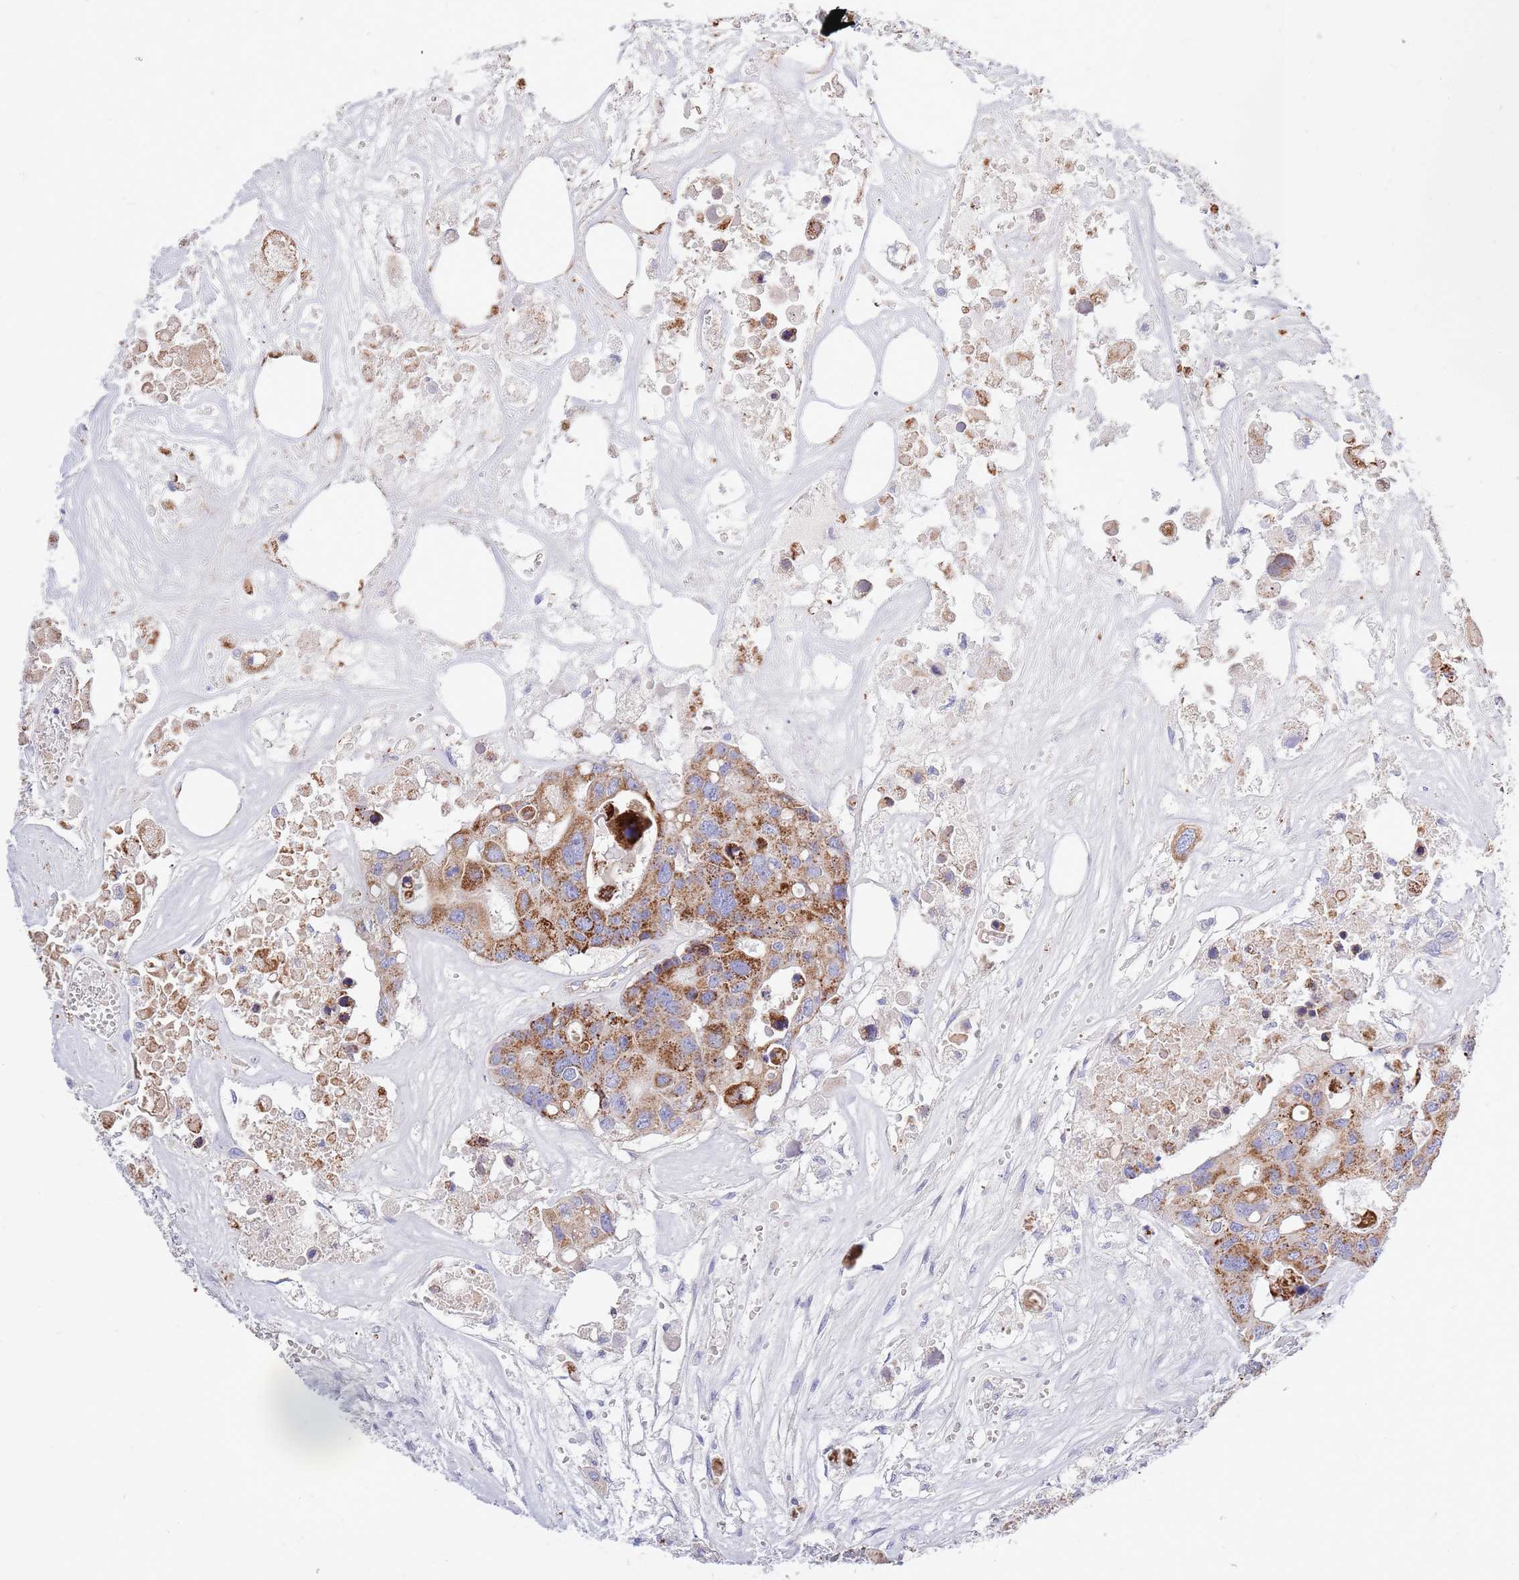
{"staining": {"intensity": "strong", "quantity": ">75%", "location": "cytoplasmic/membranous"}, "tissue": "colorectal cancer", "cell_type": "Tumor cells", "image_type": "cancer", "snomed": [{"axis": "morphology", "description": "Adenocarcinoma, NOS"}, {"axis": "topography", "description": "Colon"}], "caption": "A photomicrograph of human colorectal cancer stained for a protein demonstrates strong cytoplasmic/membranous brown staining in tumor cells. (DAB (3,3'-diaminobenzidine) IHC, brown staining for protein, blue staining for nuclei).", "gene": "EMC8", "patient": {"sex": "male", "age": 77}}